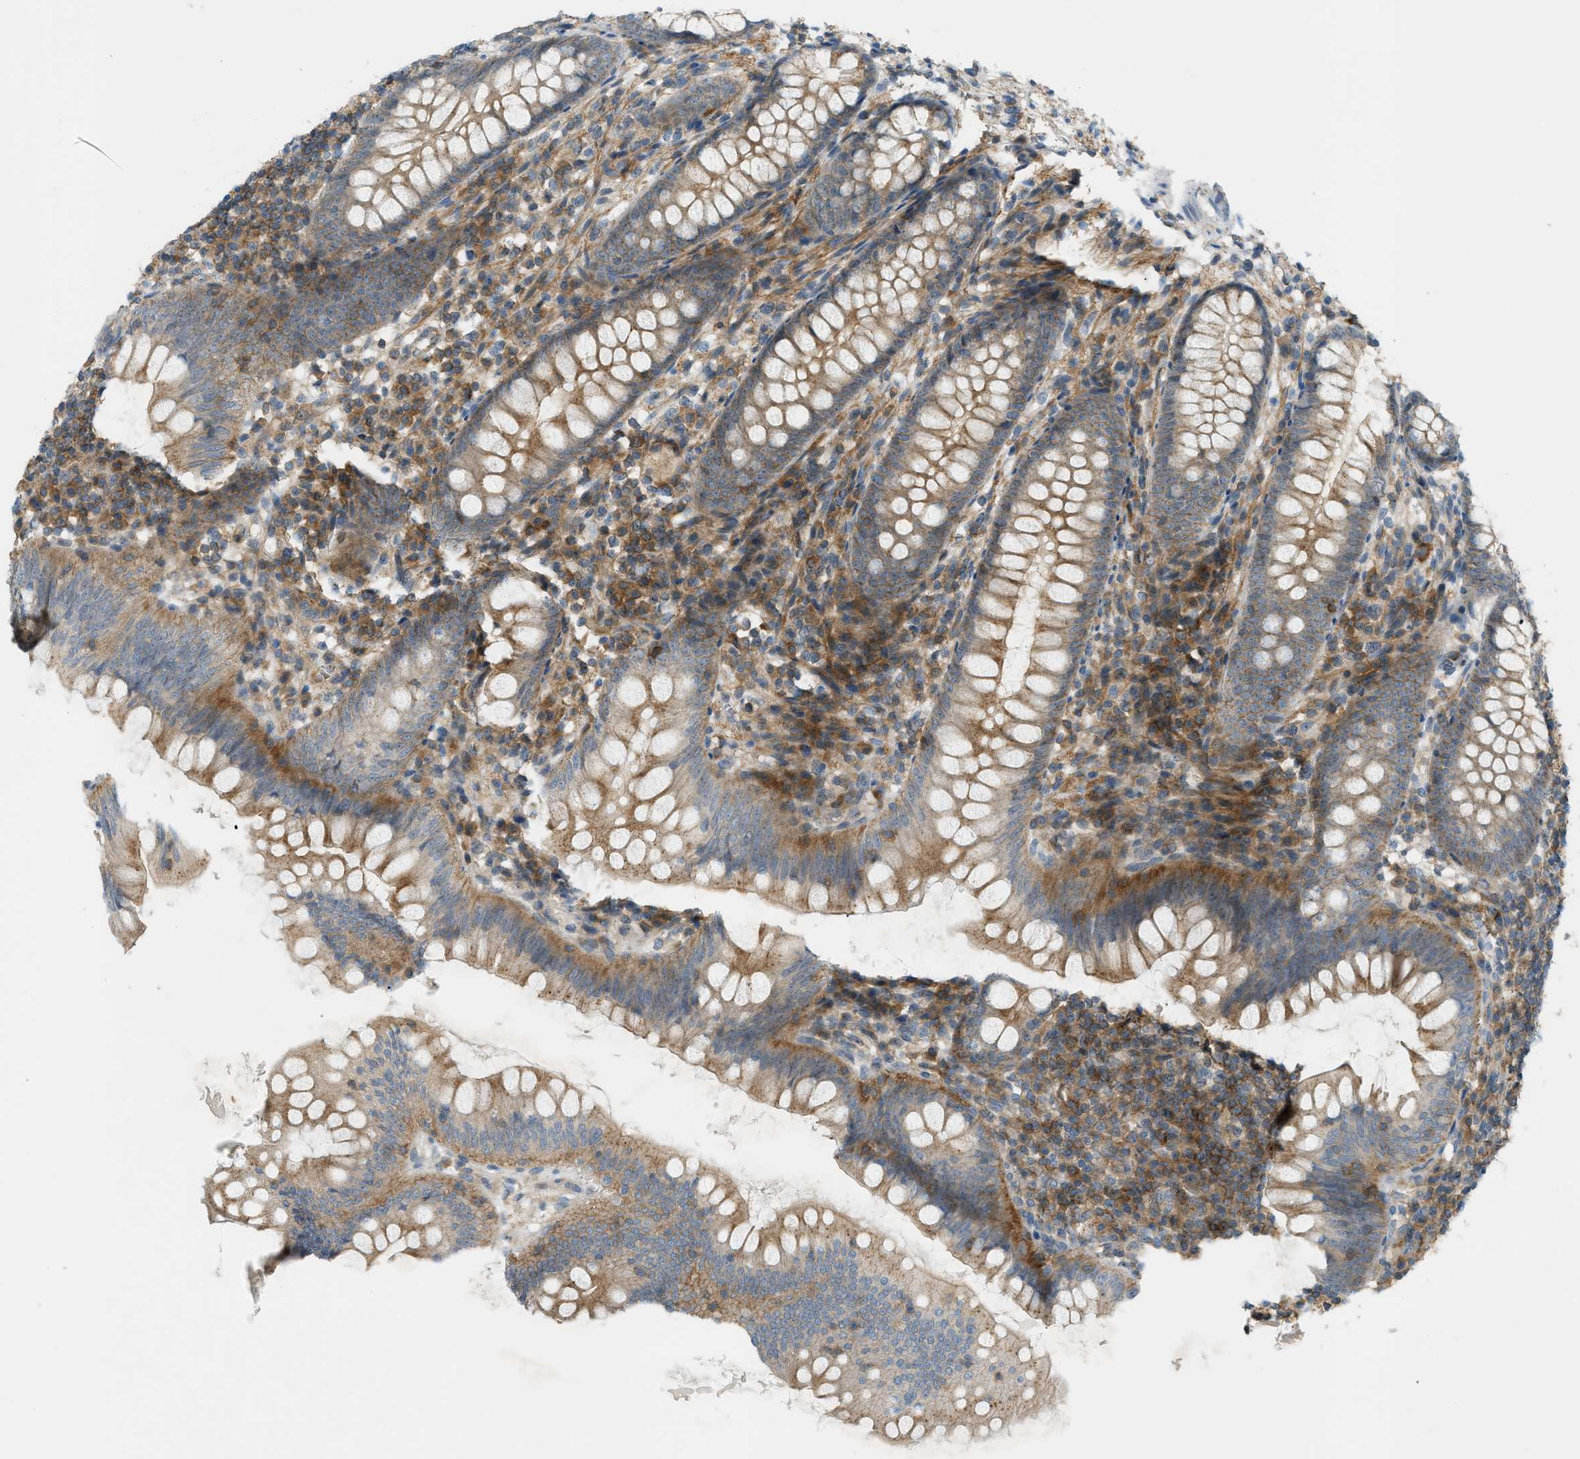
{"staining": {"intensity": "moderate", "quantity": ">75%", "location": "cytoplasmic/membranous"}, "tissue": "appendix", "cell_type": "Glandular cells", "image_type": "normal", "snomed": [{"axis": "morphology", "description": "Normal tissue, NOS"}, {"axis": "topography", "description": "Appendix"}], "caption": "Brown immunohistochemical staining in benign human appendix displays moderate cytoplasmic/membranous expression in about >75% of glandular cells.", "gene": "GRK6", "patient": {"sex": "female", "age": 77}}